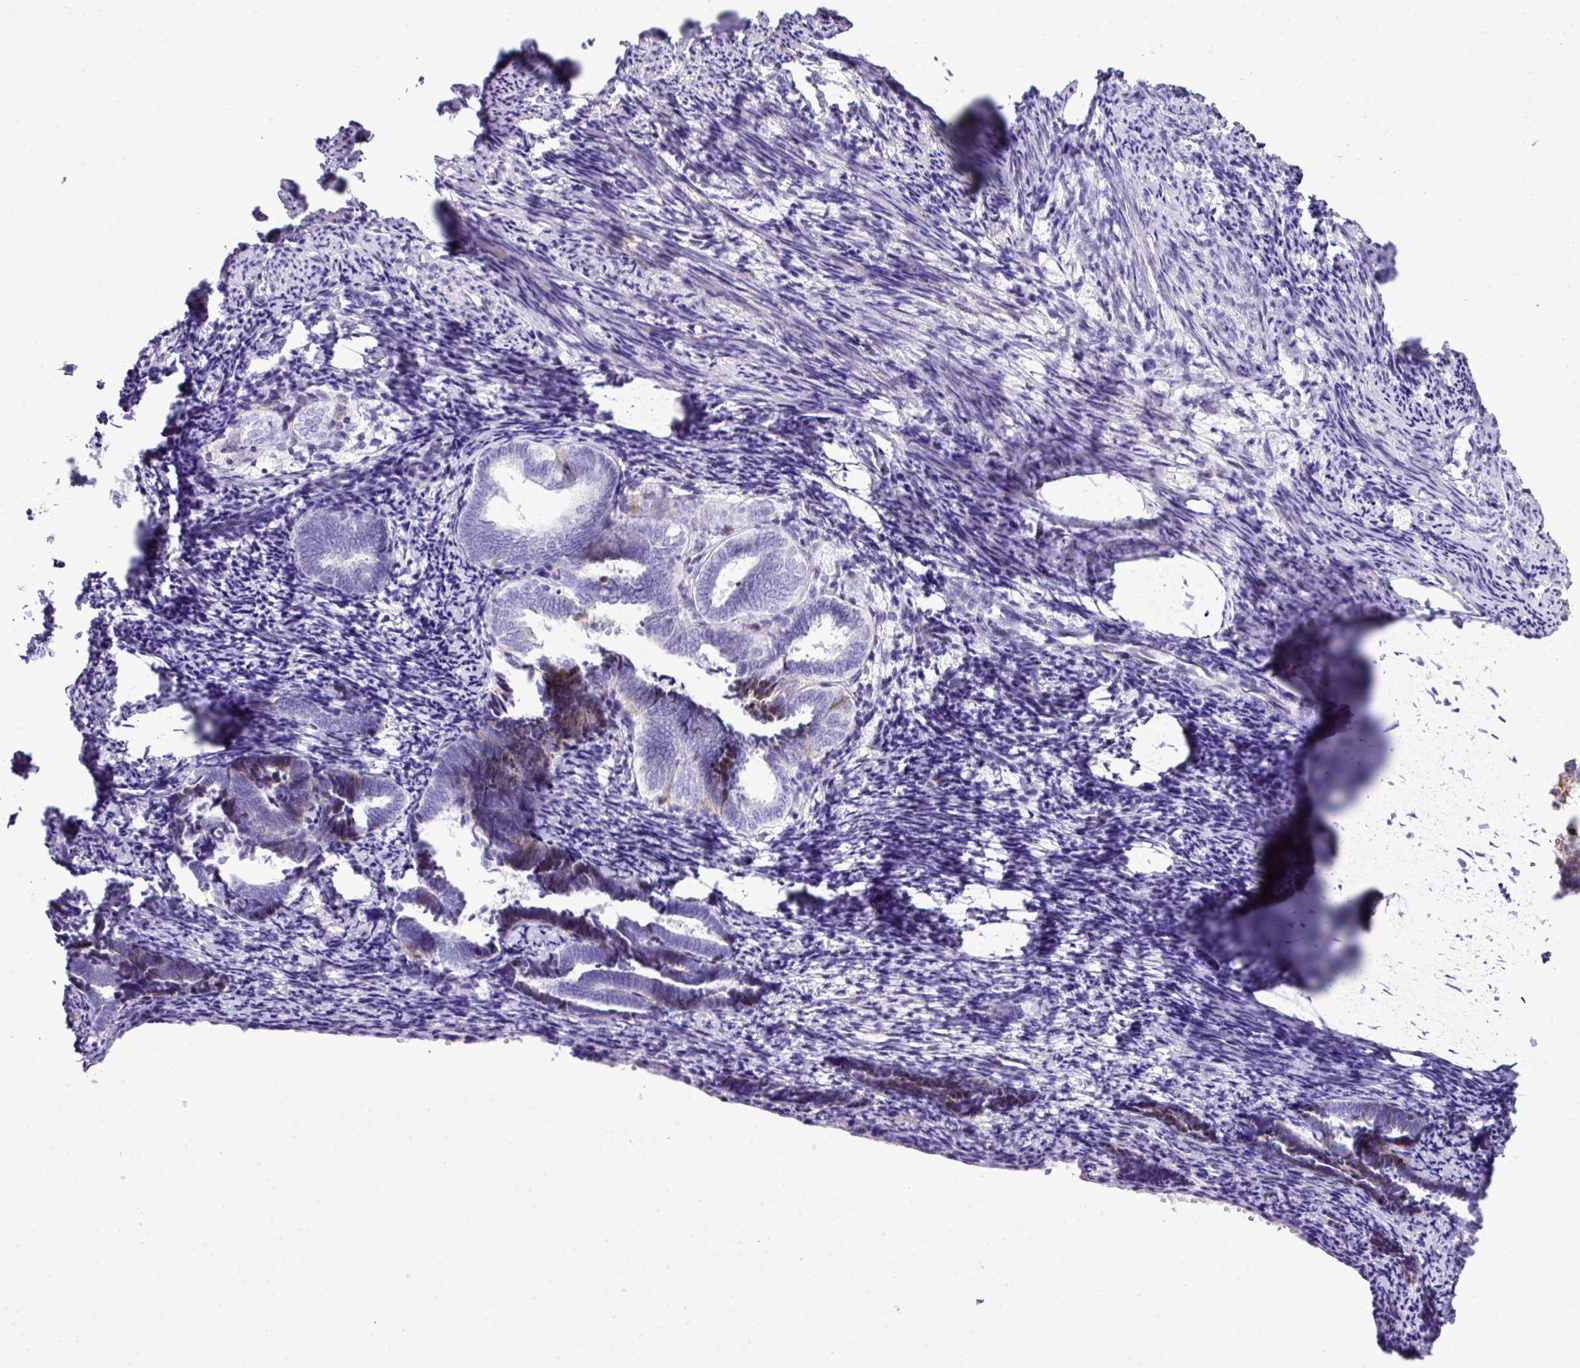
{"staining": {"intensity": "negative", "quantity": "none", "location": "none"}, "tissue": "endometrium", "cell_type": "Cells in endometrial stroma", "image_type": "normal", "snomed": [{"axis": "morphology", "description": "Normal tissue, NOS"}, {"axis": "topography", "description": "Endometrium"}], "caption": "Immunohistochemistry (IHC) of normal endometrium displays no expression in cells in endometrial stroma.", "gene": "RCAN2", "patient": {"sex": "female", "age": 54}}